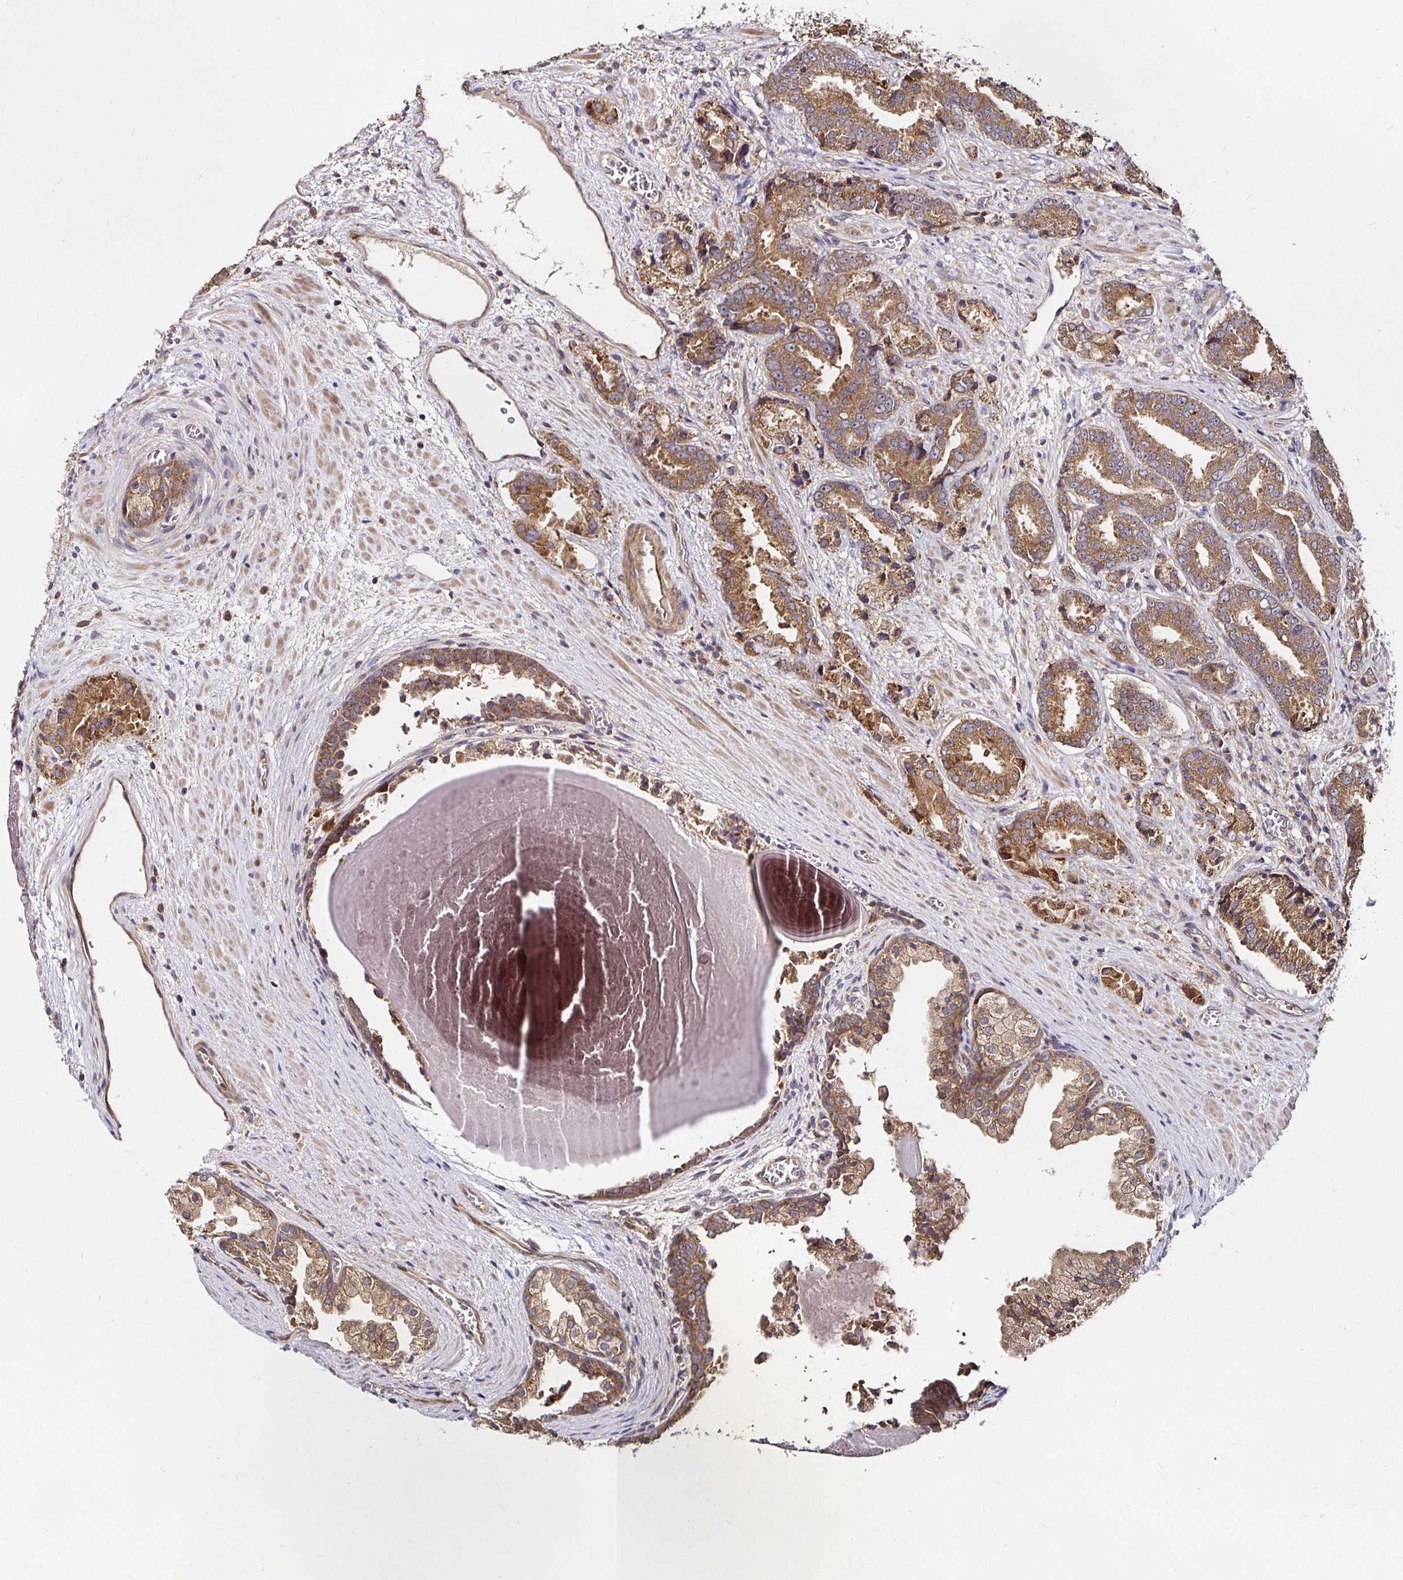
{"staining": {"intensity": "moderate", "quantity": ">75%", "location": "cytoplasmic/membranous"}, "tissue": "prostate cancer", "cell_type": "Tumor cells", "image_type": "cancer", "snomed": [{"axis": "morphology", "description": "Adenocarcinoma, High grade"}, {"axis": "topography", "description": "Prostate and seminal vesicle, NOS"}], "caption": "Immunohistochemistry staining of prostate cancer (high-grade adenocarcinoma), which demonstrates medium levels of moderate cytoplasmic/membranous staining in approximately >75% of tumor cells indicating moderate cytoplasmic/membranous protein expression. The staining was performed using DAB (brown) for protein detection and nuclei were counterstained in hematoxylin (blue).", "gene": "MLST8", "patient": {"sex": "male", "age": 61}}